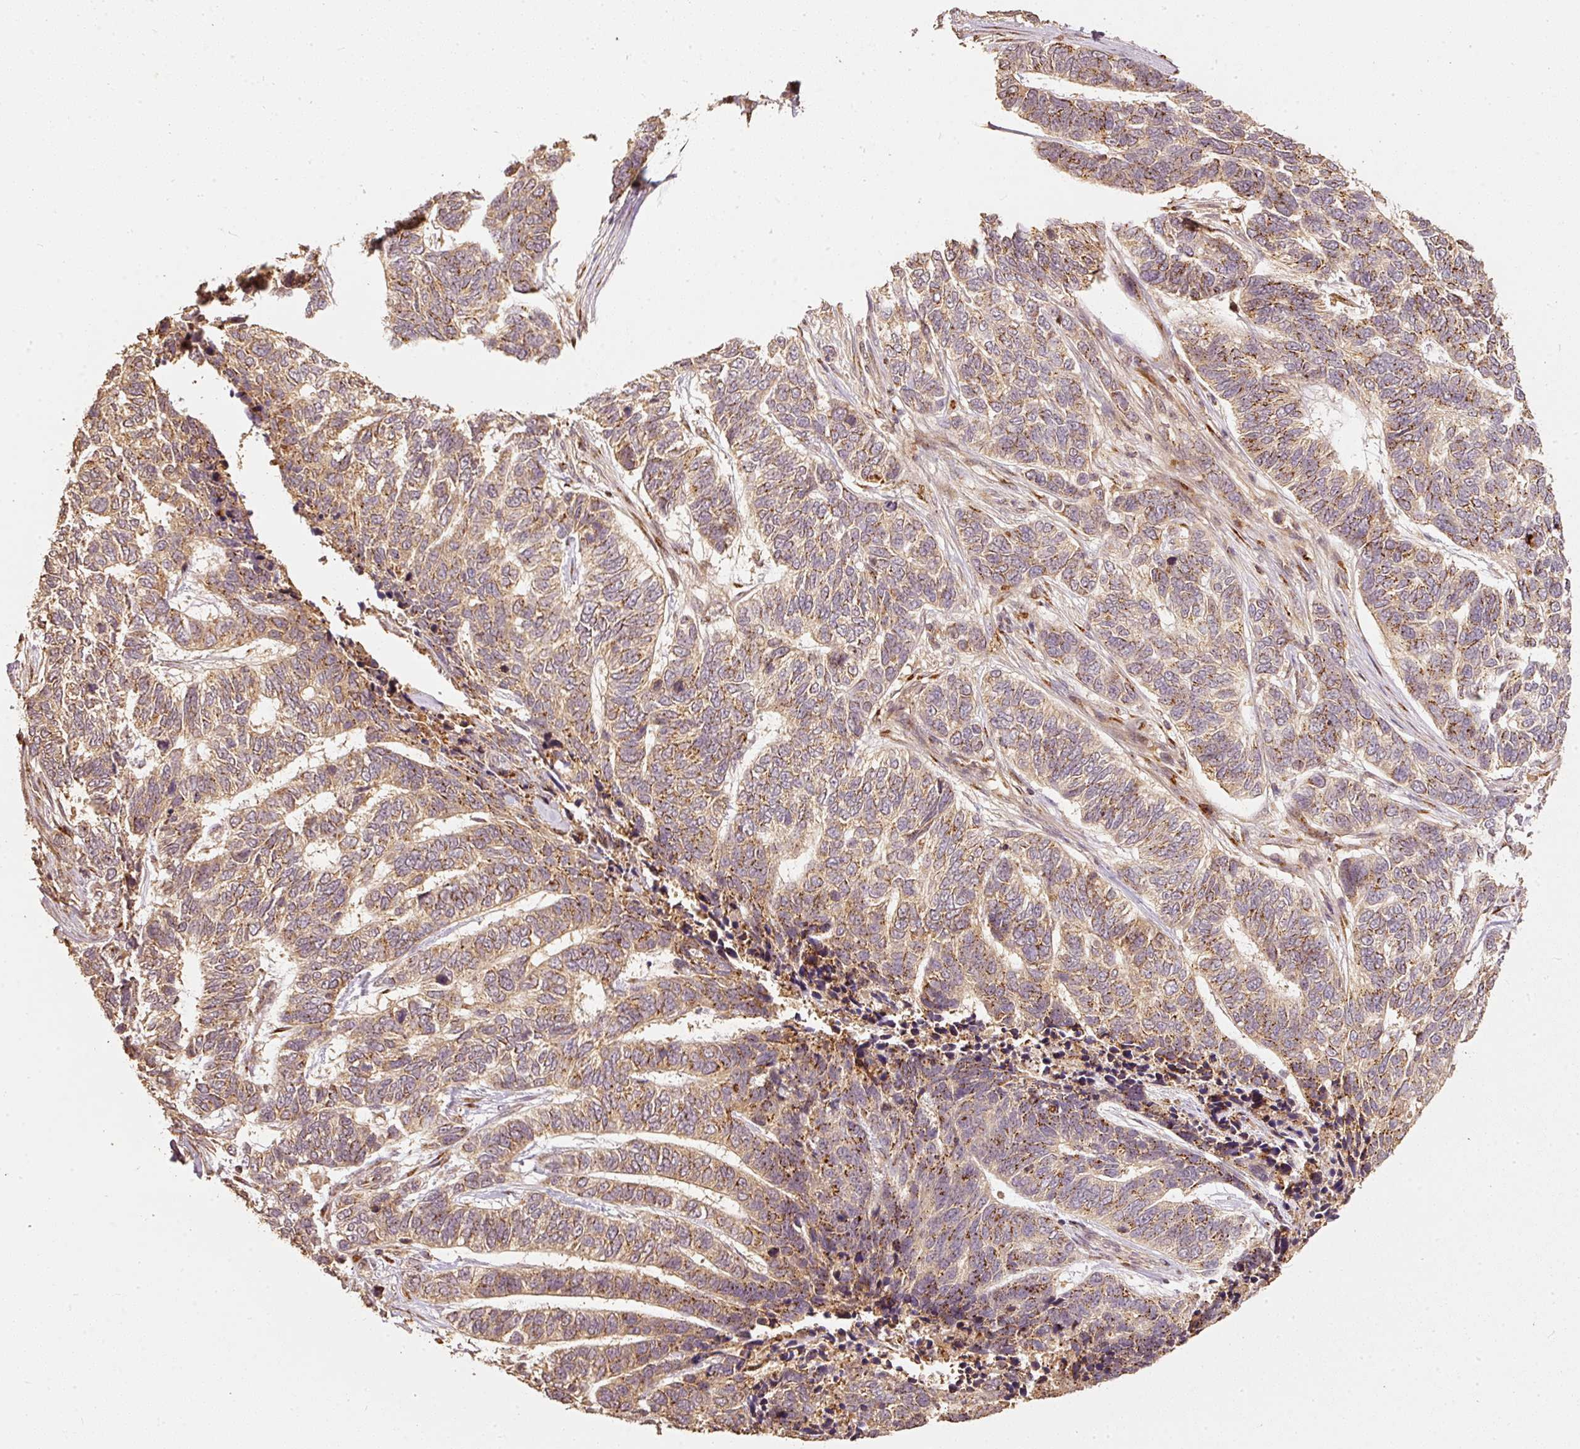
{"staining": {"intensity": "moderate", "quantity": ">75%", "location": "cytoplasmic/membranous"}, "tissue": "skin cancer", "cell_type": "Tumor cells", "image_type": "cancer", "snomed": [{"axis": "morphology", "description": "Basal cell carcinoma"}, {"axis": "topography", "description": "Skin"}], "caption": "This micrograph displays immunohistochemistry (IHC) staining of basal cell carcinoma (skin), with medium moderate cytoplasmic/membranous staining in approximately >75% of tumor cells.", "gene": "FUT8", "patient": {"sex": "female", "age": 65}}